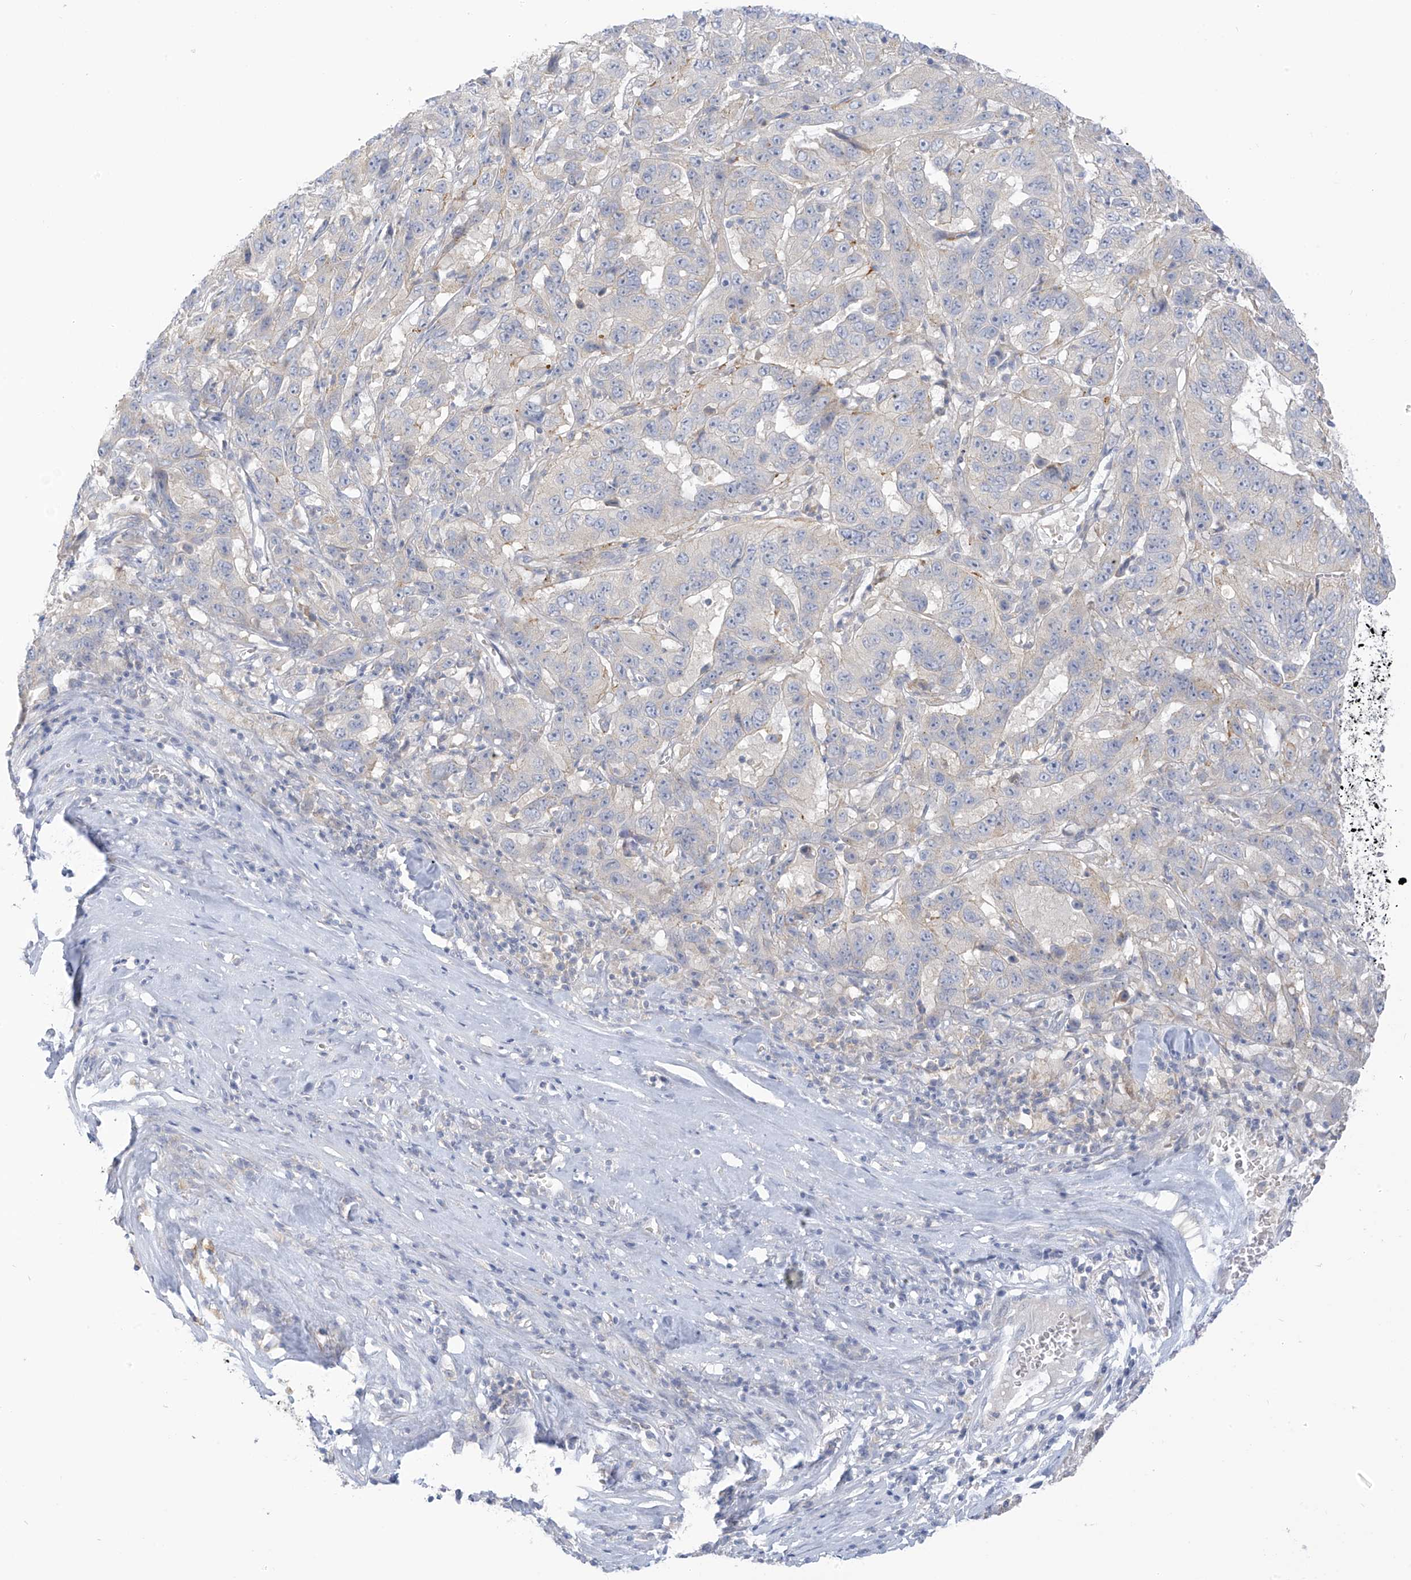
{"staining": {"intensity": "negative", "quantity": "none", "location": "none"}, "tissue": "pancreatic cancer", "cell_type": "Tumor cells", "image_type": "cancer", "snomed": [{"axis": "morphology", "description": "Adenocarcinoma, NOS"}, {"axis": "topography", "description": "Pancreas"}], "caption": "Pancreatic cancer was stained to show a protein in brown. There is no significant expression in tumor cells. (Brightfield microscopy of DAB (3,3'-diaminobenzidine) IHC at high magnification).", "gene": "SLC6A12", "patient": {"sex": "male", "age": 63}}